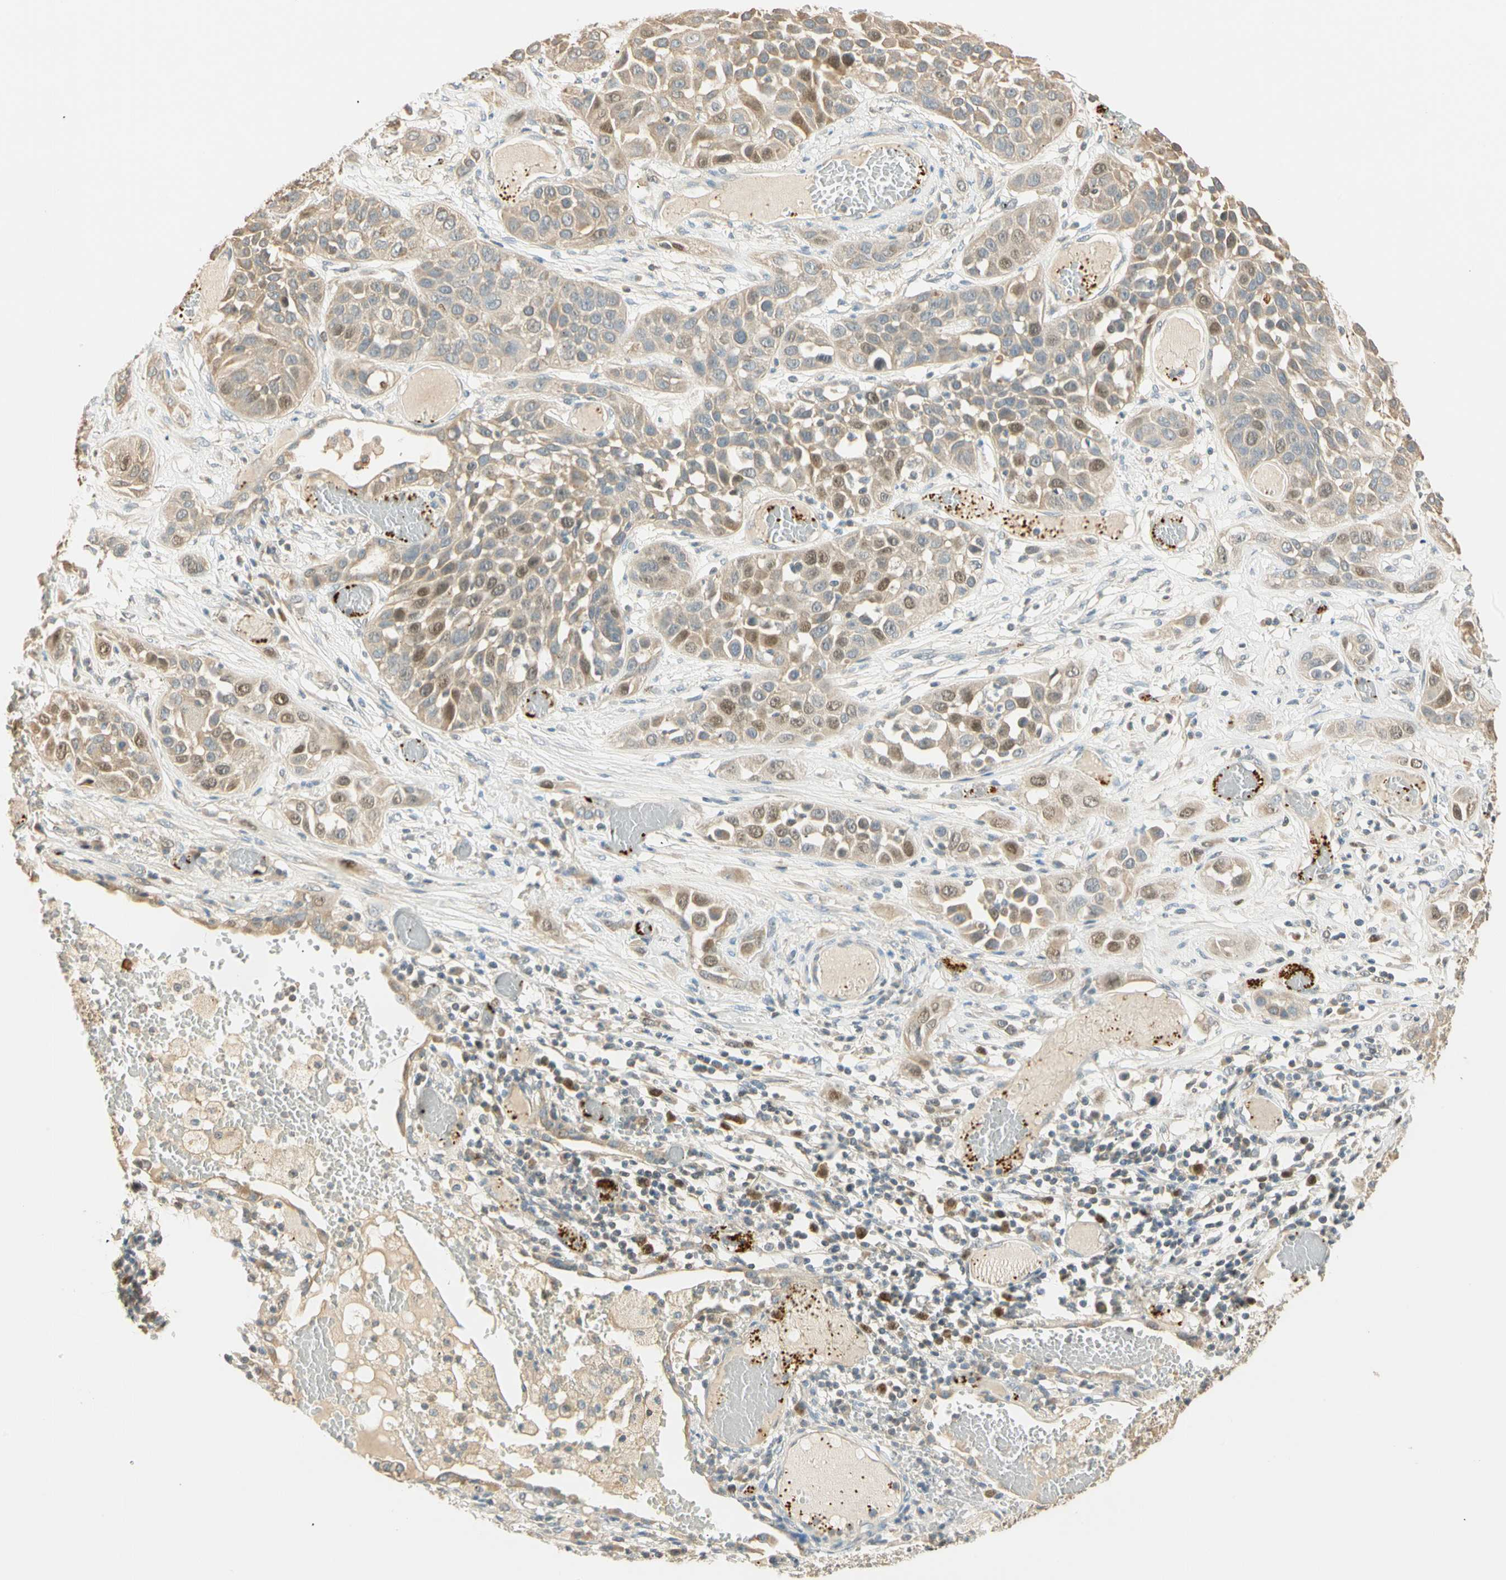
{"staining": {"intensity": "moderate", "quantity": "25%-75%", "location": "cytoplasmic/membranous,nuclear"}, "tissue": "lung cancer", "cell_type": "Tumor cells", "image_type": "cancer", "snomed": [{"axis": "morphology", "description": "Squamous cell carcinoma, NOS"}, {"axis": "topography", "description": "Lung"}], "caption": "There is medium levels of moderate cytoplasmic/membranous and nuclear positivity in tumor cells of lung cancer (squamous cell carcinoma), as demonstrated by immunohistochemical staining (brown color).", "gene": "RAD18", "patient": {"sex": "male", "age": 71}}